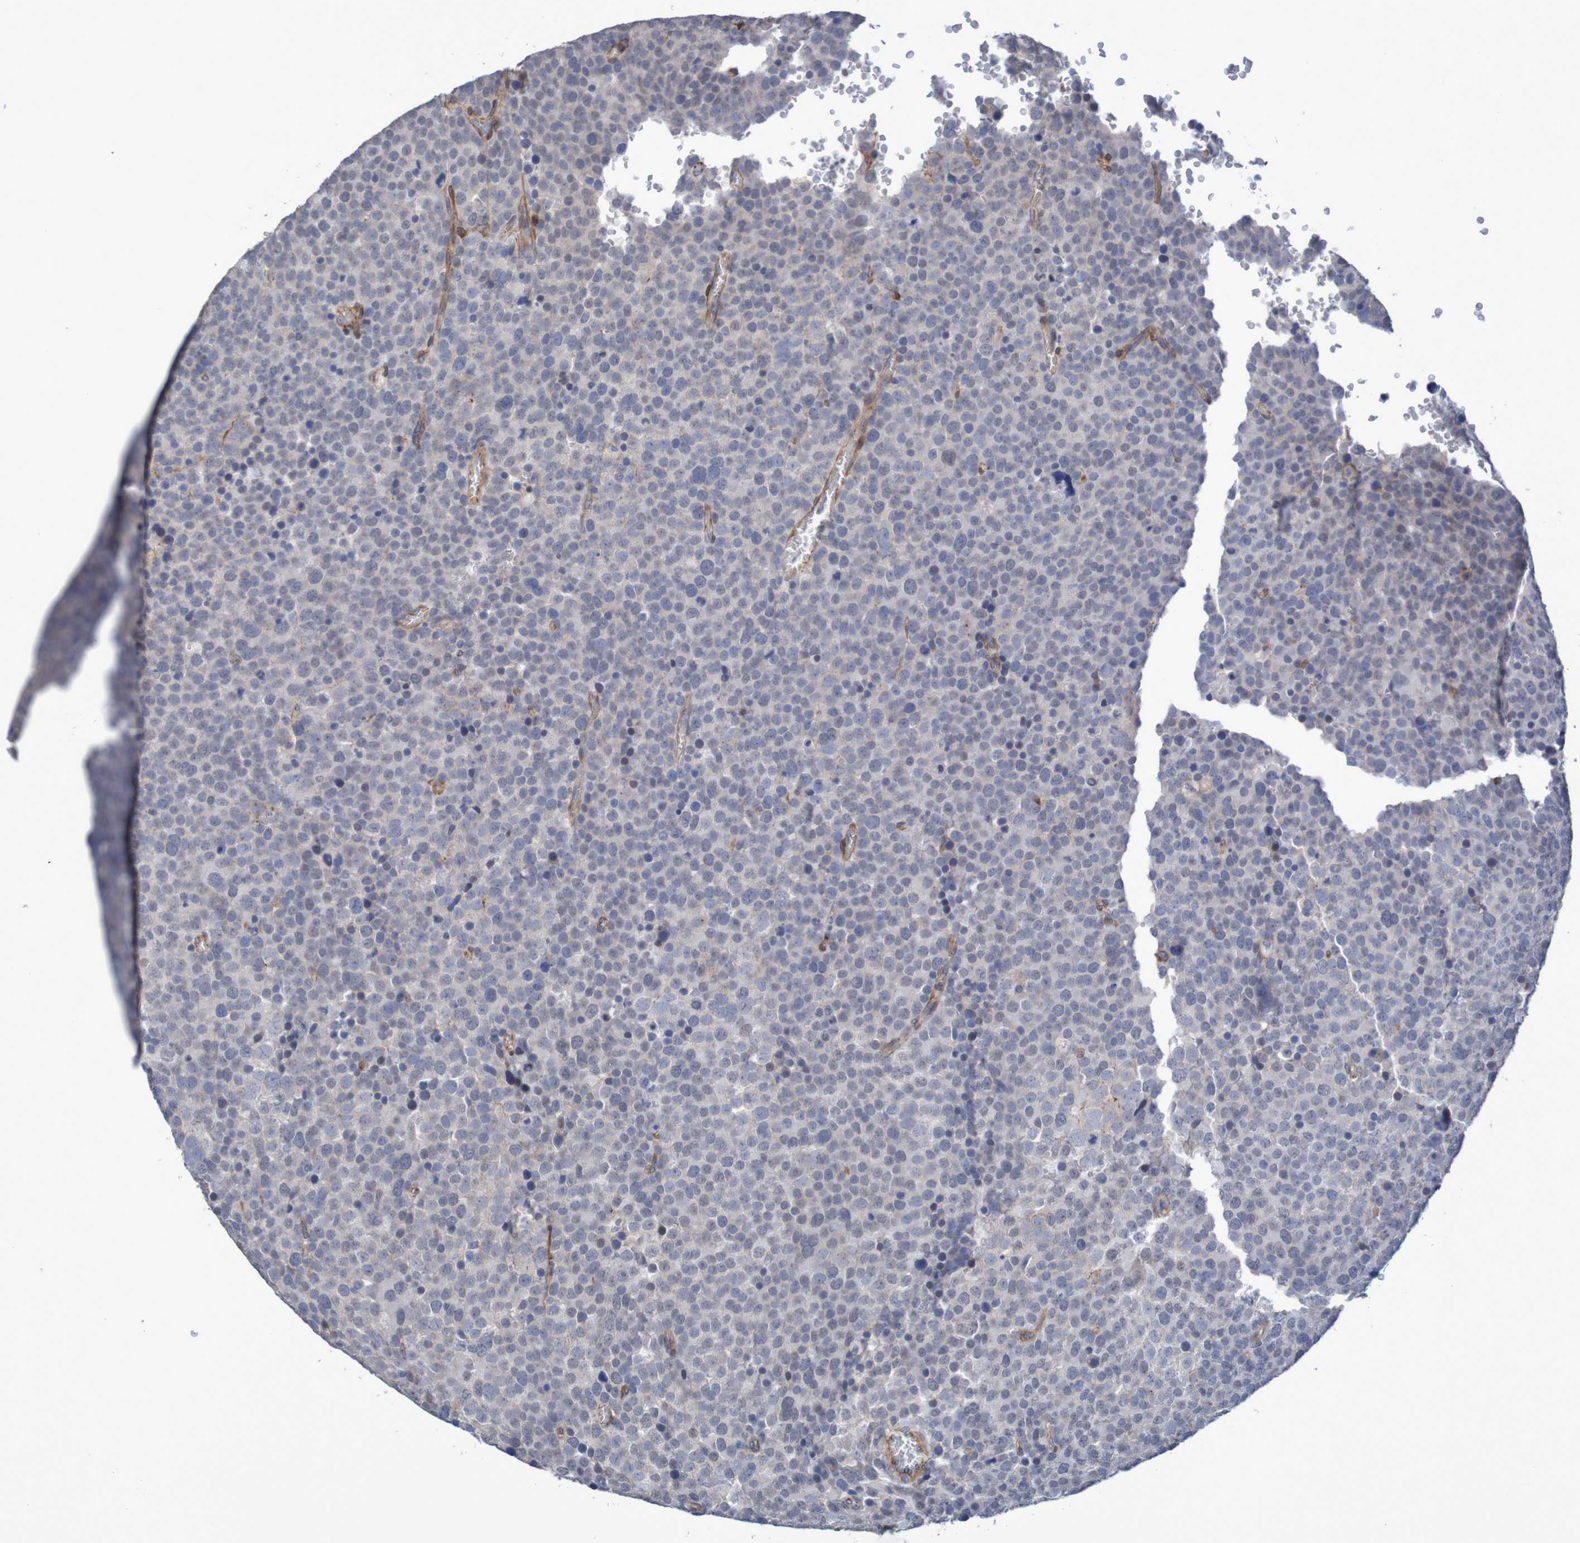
{"staining": {"intensity": "negative", "quantity": "none", "location": "none"}, "tissue": "testis cancer", "cell_type": "Tumor cells", "image_type": "cancer", "snomed": [{"axis": "morphology", "description": "Seminoma, NOS"}, {"axis": "topography", "description": "Testis"}], "caption": "A high-resolution histopathology image shows IHC staining of testis cancer (seminoma), which demonstrates no significant positivity in tumor cells.", "gene": "NECTIN2", "patient": {"sex": "male", "age": 71}}